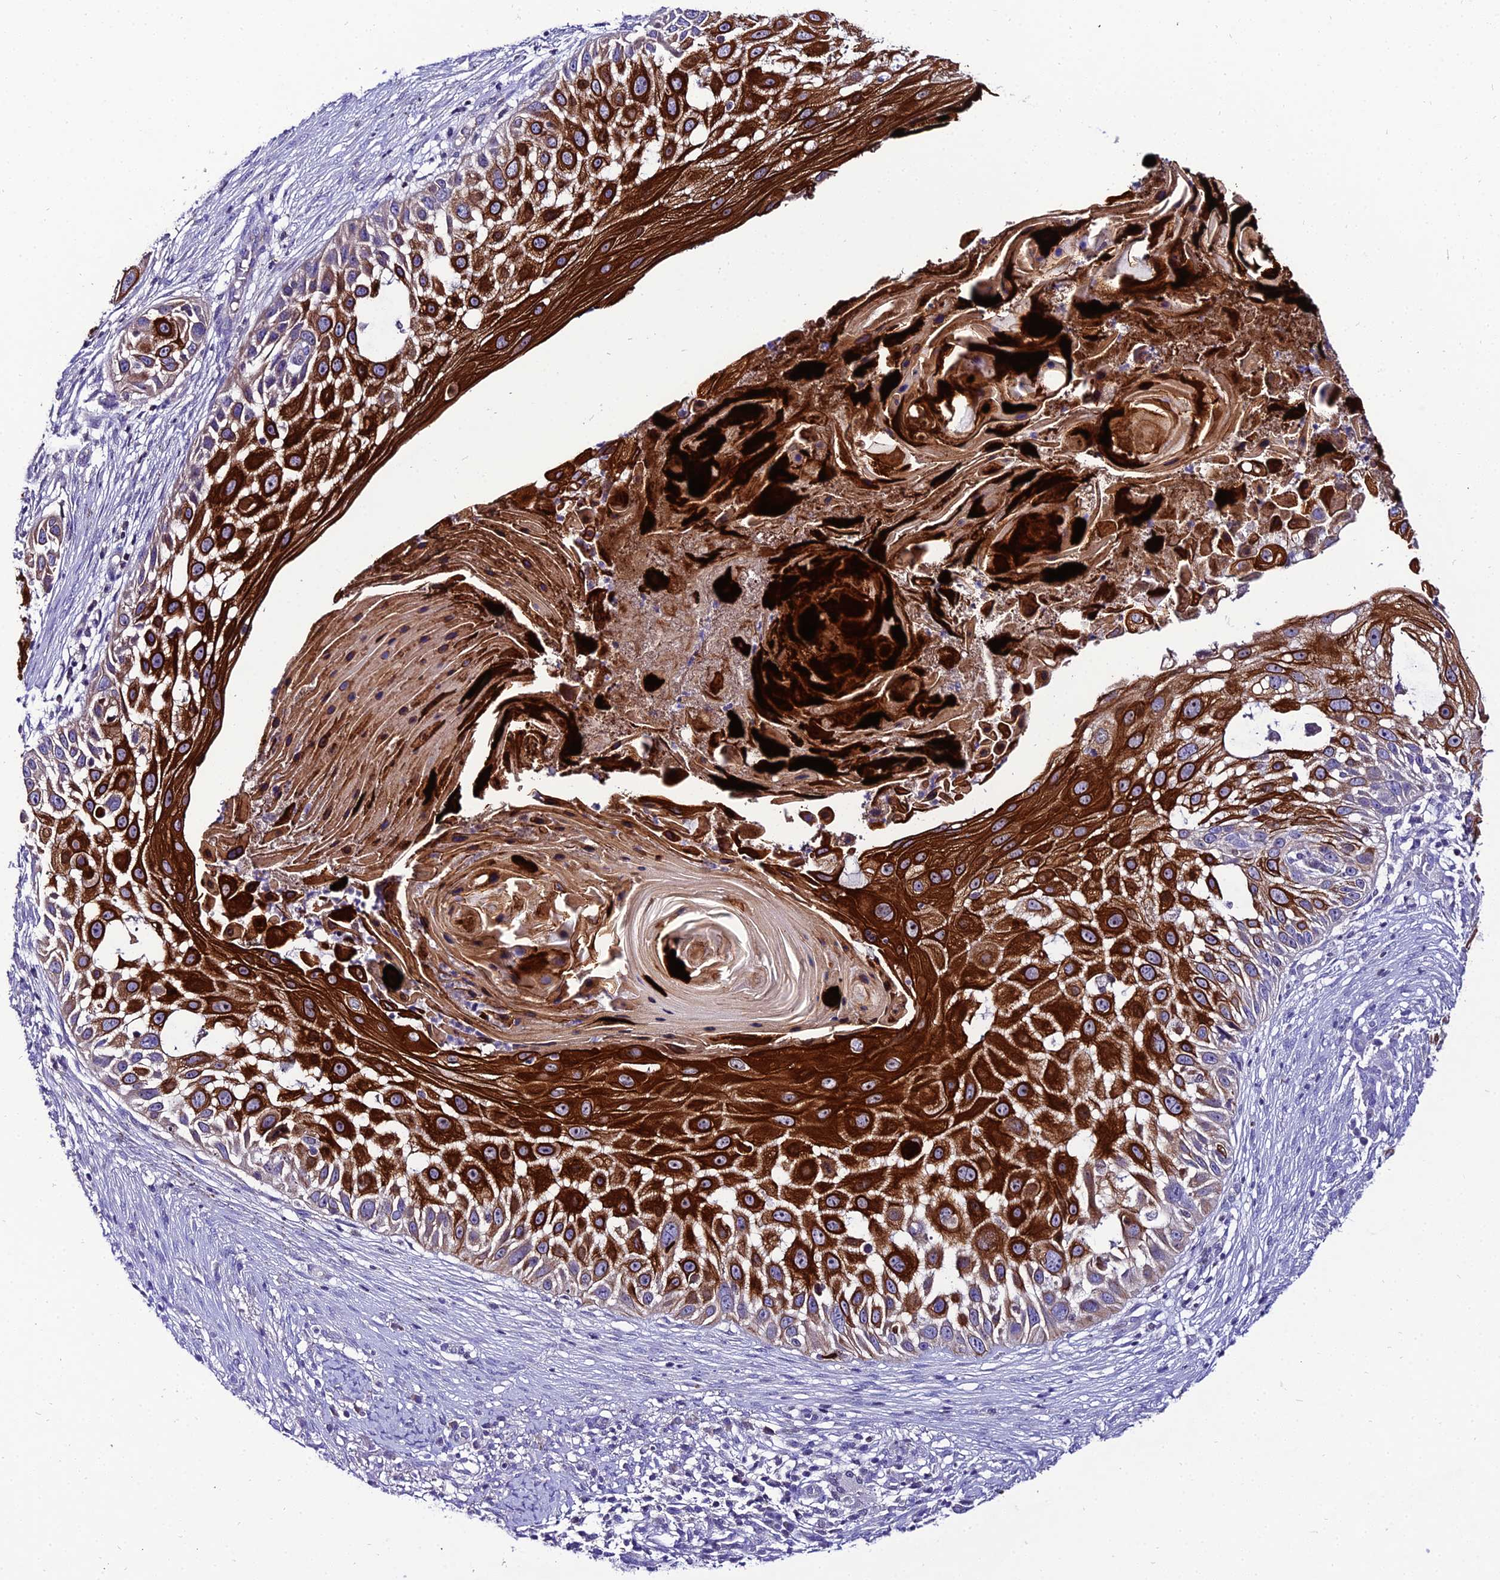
{"staining": {"intensity": "strong", "quantity": ">75%", "location": "cytoplasmic/membranous"}, "tissue": "skin cancer", "cell_type": "Tumor cells", "image_type": "cancer", "snomed": [{"axis": "morphology", "description": "Squamous cell carcinoma, NOS"}, {"axis": "topography", "description": "Skin"}], "caption": "Skin cancer (squamous cell carcinoma) stained for a protein shows strong cytoplasmic/membranous positivity in tumor cells.", "gene": "SHQ1", "patient": {"sex": "female", "age": 44}}